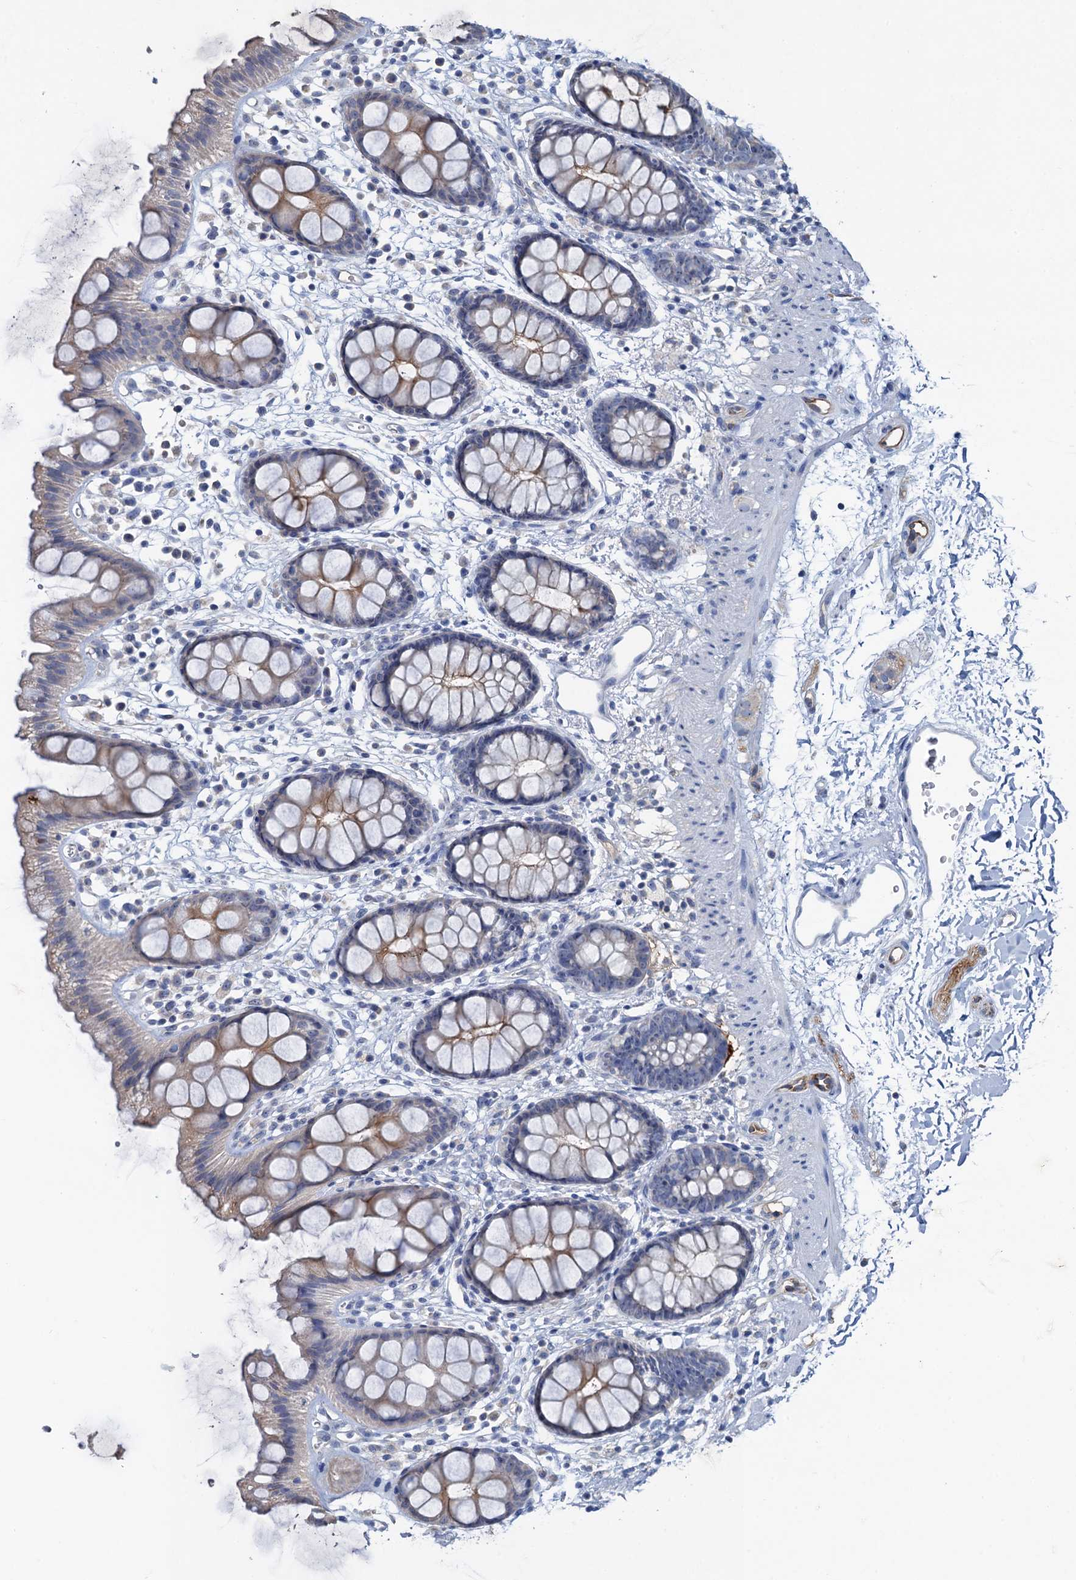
{"staining": {"intensity": "moderate", "quantity": "25%-75%", "location": "cytoplasmic/membranous"}, "tissue": "rectum", "cell_type": "Glandular cells", "image_type": "normal", "snomed": [{"axis": "morphology", "description": "Normal tissue, NOS"}, {"axis": "topography", "description": "Rectum"}], "caption": "Rectum stained with IHC exhibits moderate cytoplasmic/membranous expression in about 25%-75% of glandular cells. (brown staining indicates protein expression, while blue staining denotes nuclei).", "gene": "PLLP", "patient": {"sex": "female", "age": 65}}